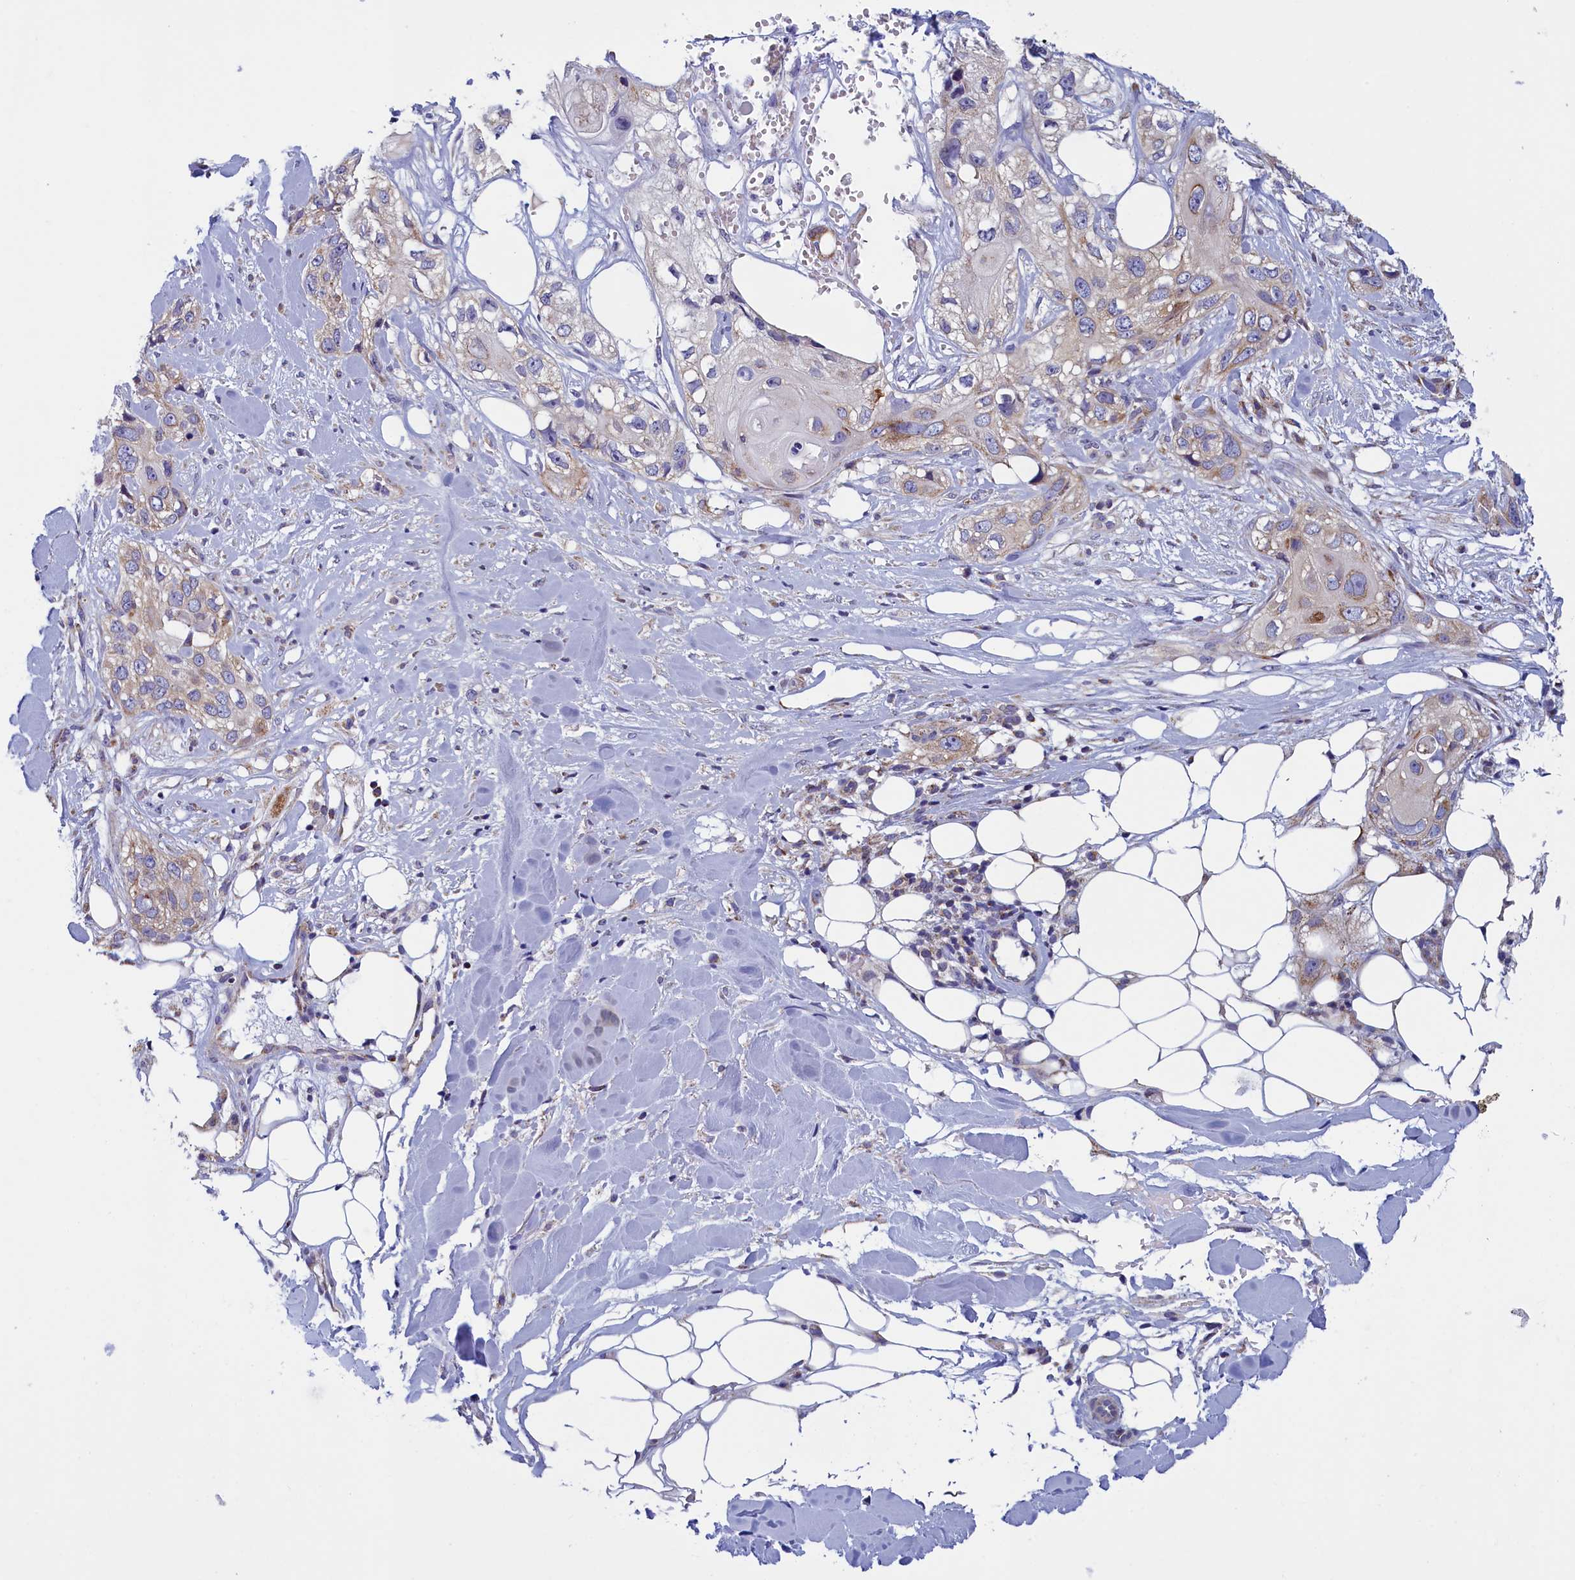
{"staining": {"intensity": "moderate", "quantity": "<25%", "location": "cytoplasmic/membranous"}, "tissue": "skin cancer", "cell_type": "Tumor cells", "image_type": "cancer", "snomed": [{"axis": "morphology", "description": "Normal tissue, NOS"}, {"axis": "morphology", "description": "Squamous cell carcinoma, NOS"}, {"axis": "topography", "description": "Skin"}], "caption": "This histopathology image exhibits immunohistochemistry staining of skin cancer (squamous cell carcinoma), with low moderate cytoplasmic/membranous positivity in approximately <25% of tumor cells.", "gene": "IFT122", "patient": {"sex": "male", "age": 72}}